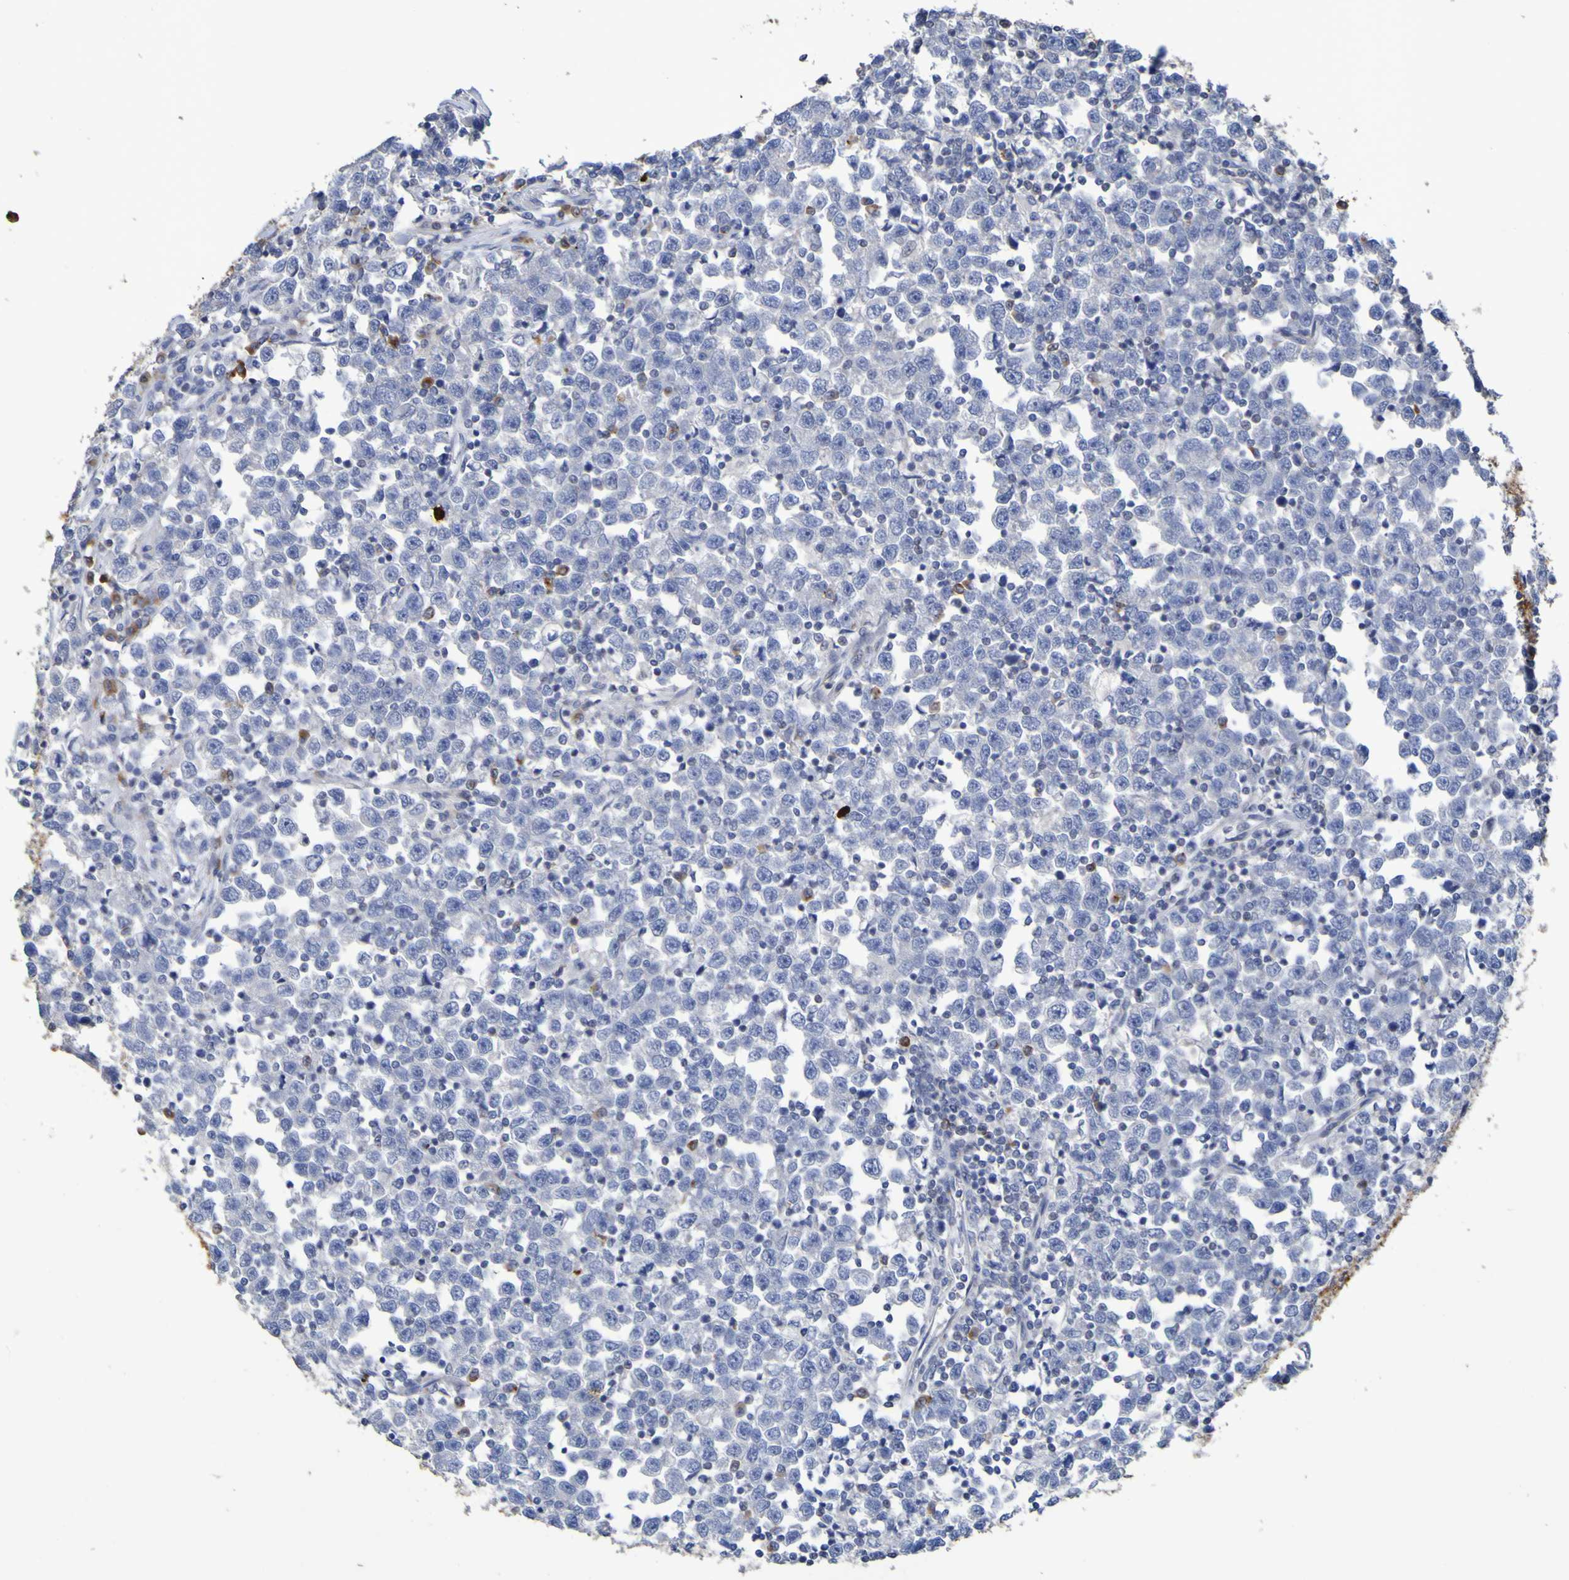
{"staining": {"intensity": "negative", "quantity": "none", "location": "none"}, "tissue": "testis cancer", "cell_type": "Tumor cells", "image_type": "cancer", "snomed": [{"axis": "morphology", "description": "Seminoma, NOS"}, {"axis": "topography", "description": "Testis"}], "caption": "A photomicrograph of testis cancer (seminoma) stained for a protein reveals no brown staining in tumor cells. (Stains: DAB (3,3'-diaminobenzidine) immunohistochemistry (IHC) with hematoxylin counter stain, Microscopy: brightfield microscopy at high magnification).", "gene": "C11orf24", "patient": {"sex": "male", "age": 43}}